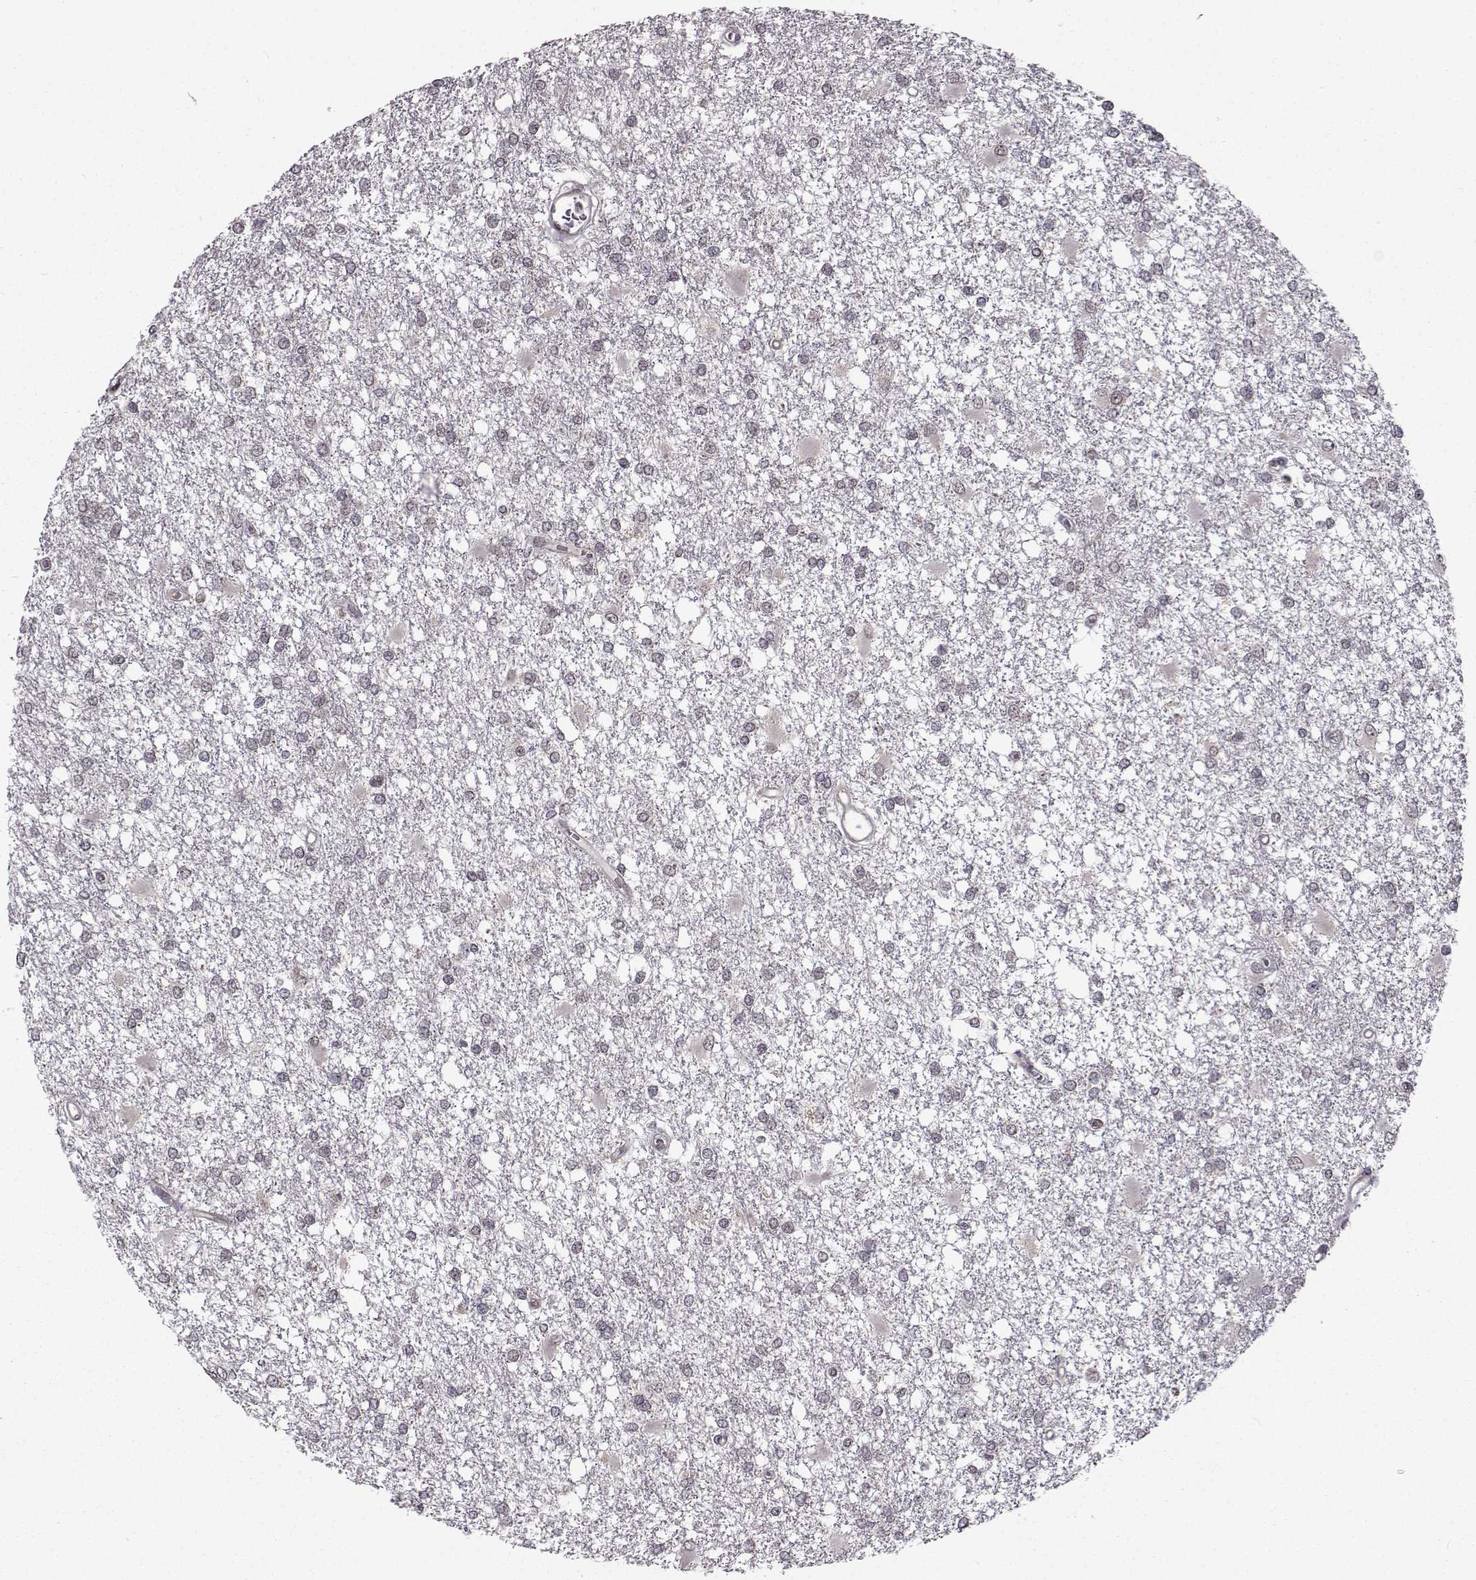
{"staining": {"intensity": "negative", "quantity": "none", "location": "none"}, "tissue": "glioma", "cell_type": "Tumor cells", "image_type": "cancer", "snomed": [{"axis": "morphology", "description": "Glioma, malignant, High grade"}, {"axis": "topography", "description": "Cerebral cortex"}], "caption": "Human malignant glioma (high-grade) stained for a protein using immunohistochemistry shows no staining in tumor cells.", "gene": "PKN2", "patient": {"sex": "male", "age": 79}}